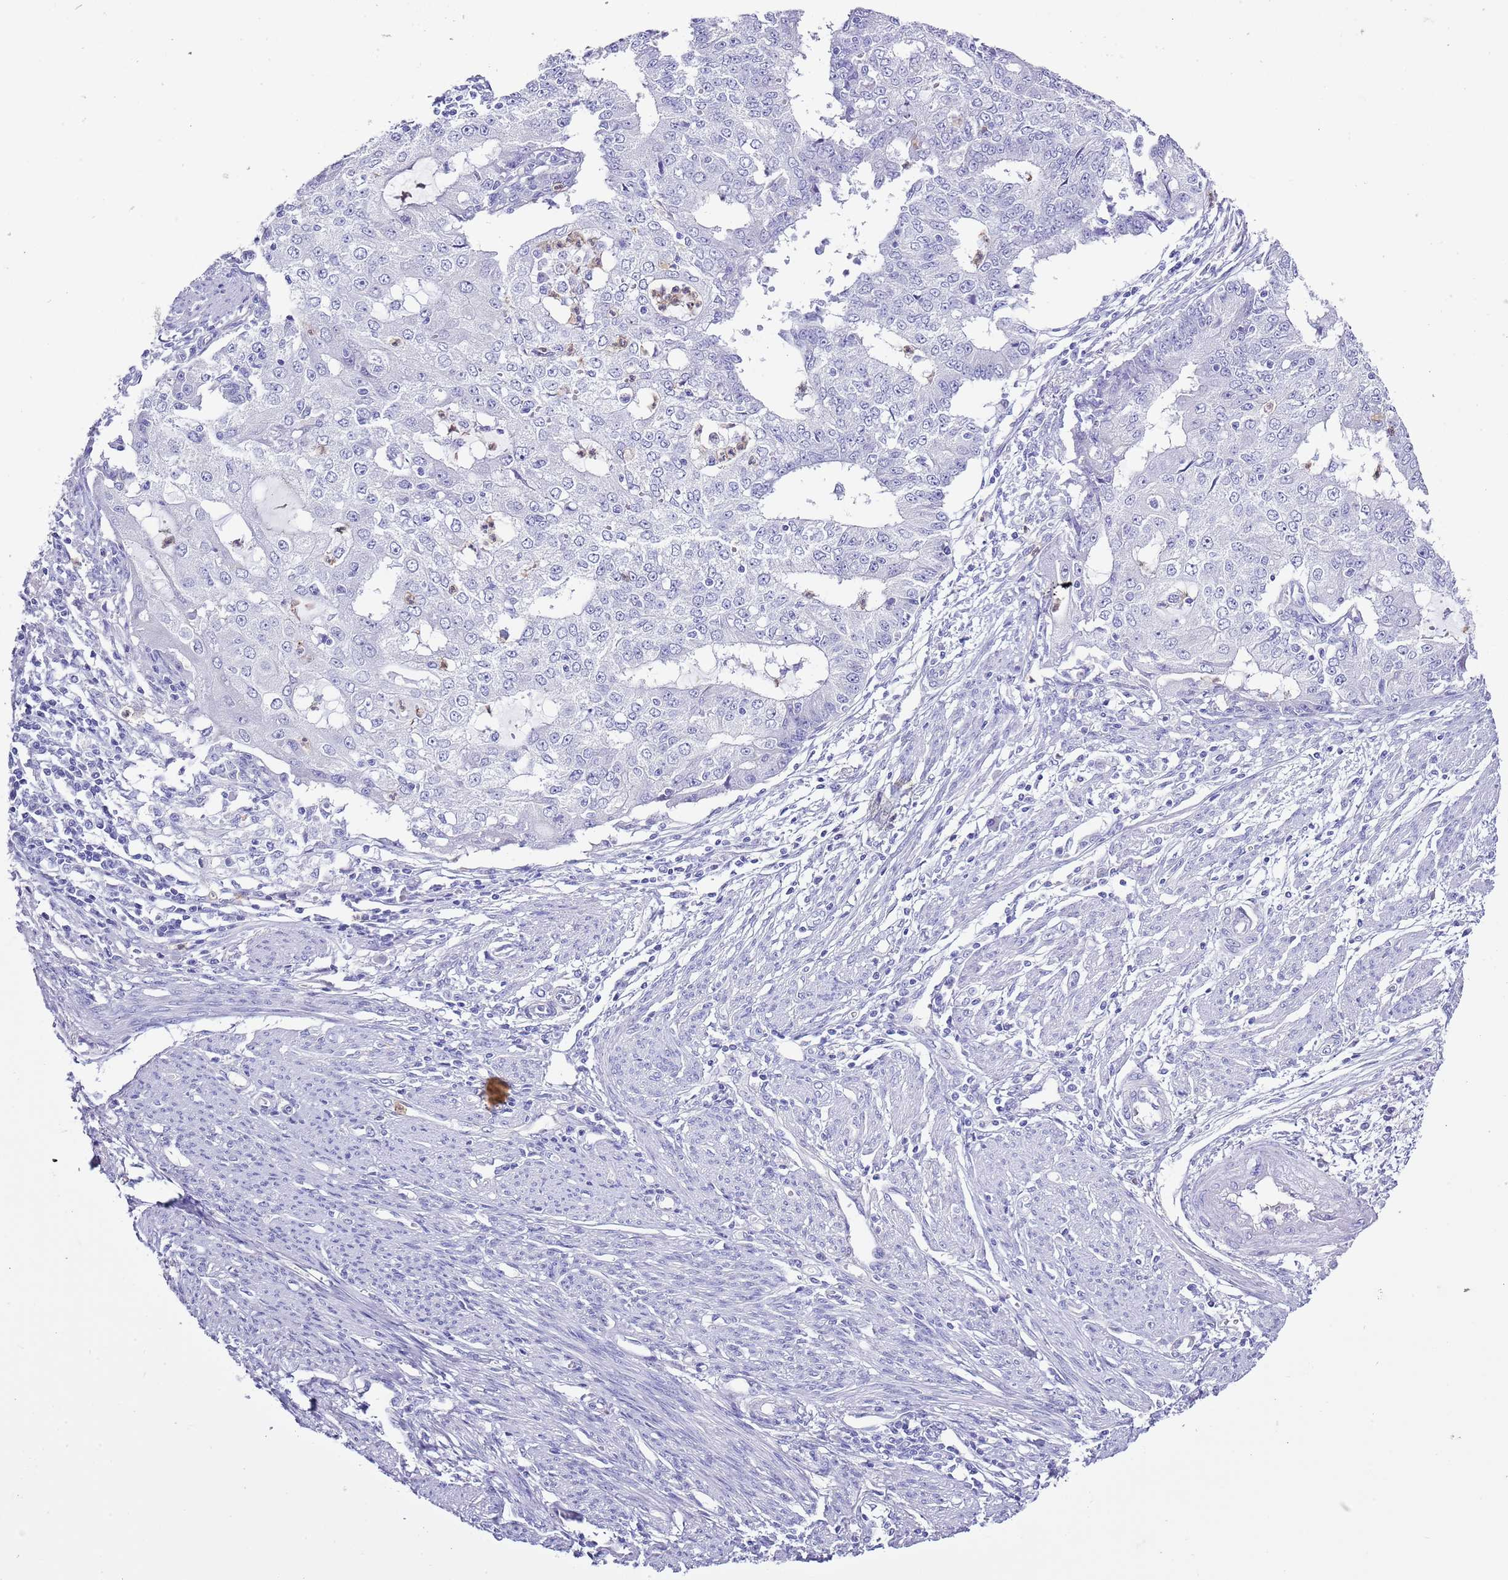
{"staining": {"intensity": "negative", "quantity": "none", "location": "none"}, "tissue": "endometrial cancer", "cell_type": "Tumor cells", "image_type": "cancer", "snomed": [{"axis": "morphology", "description": "Adenocarcinoma, NOS"}, {"axis": "topography", "description": "Endometrium"}], "caption": "This histopathology image is of endometrial cancer stained with immunohistochemistry to label a protein in brown with the nuclei are counter-stained blue. There is no staining in tumor cells.", "gene": "ZFP2", "patient": {"sex": "female", "age": 56}}